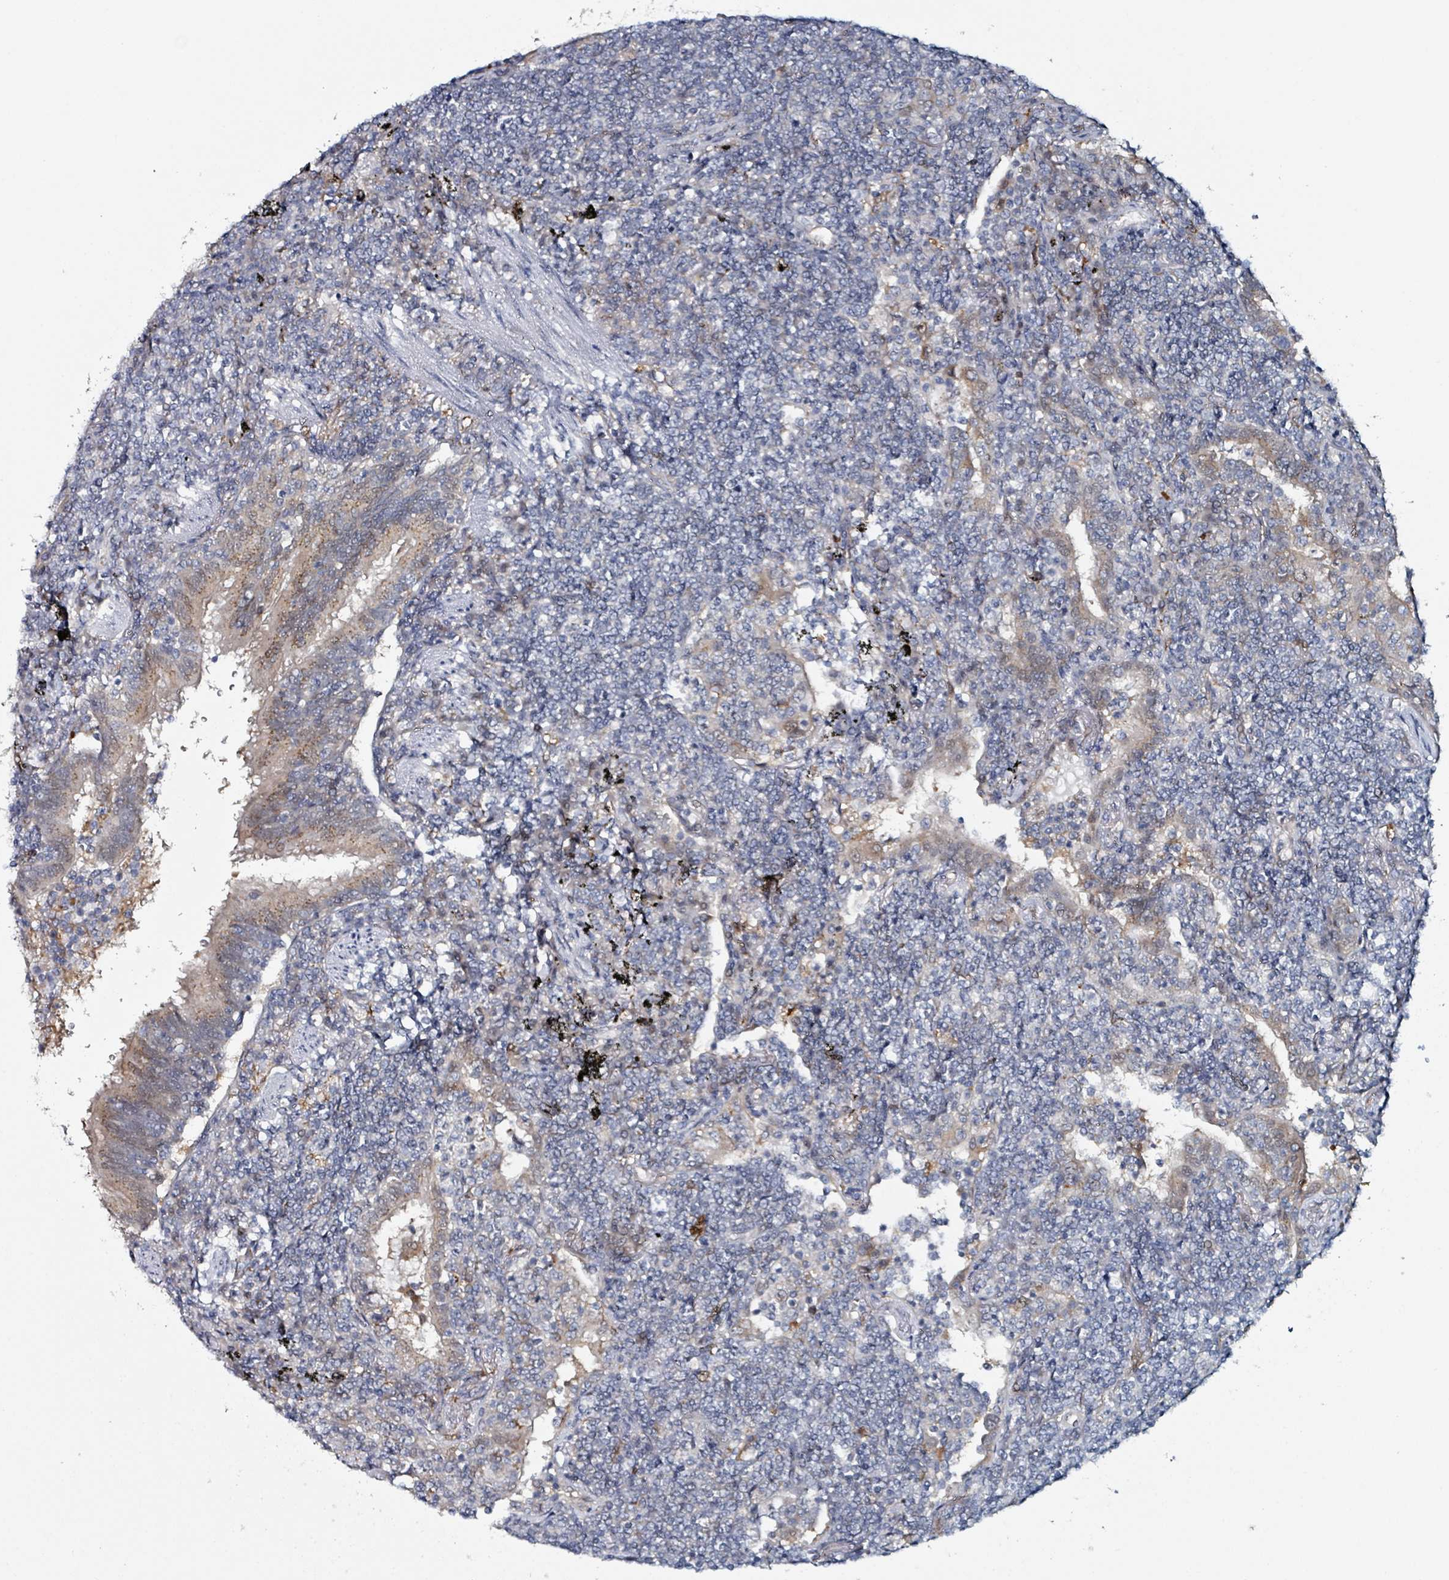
{"staining": {"intensity": "negative", "quantity": "none", "location": "none"}, "tissue": "lymphoma", "cell_type": "Tumor cells", "image_type": "cancer", "snomed": [{"axis": "morphology", "description": "Malignant lymphoma, non-Hodgkin's type, Low grade"}, {"axis": "topography", "description": "Lung"}], "caption": "The image reveals no significant expression in tumor cells of malignant lymphoma, non-Hodgkin's type (low-grade).", "gene": "B3GAT3", "patient": {"sex": "female", "age": 71}}